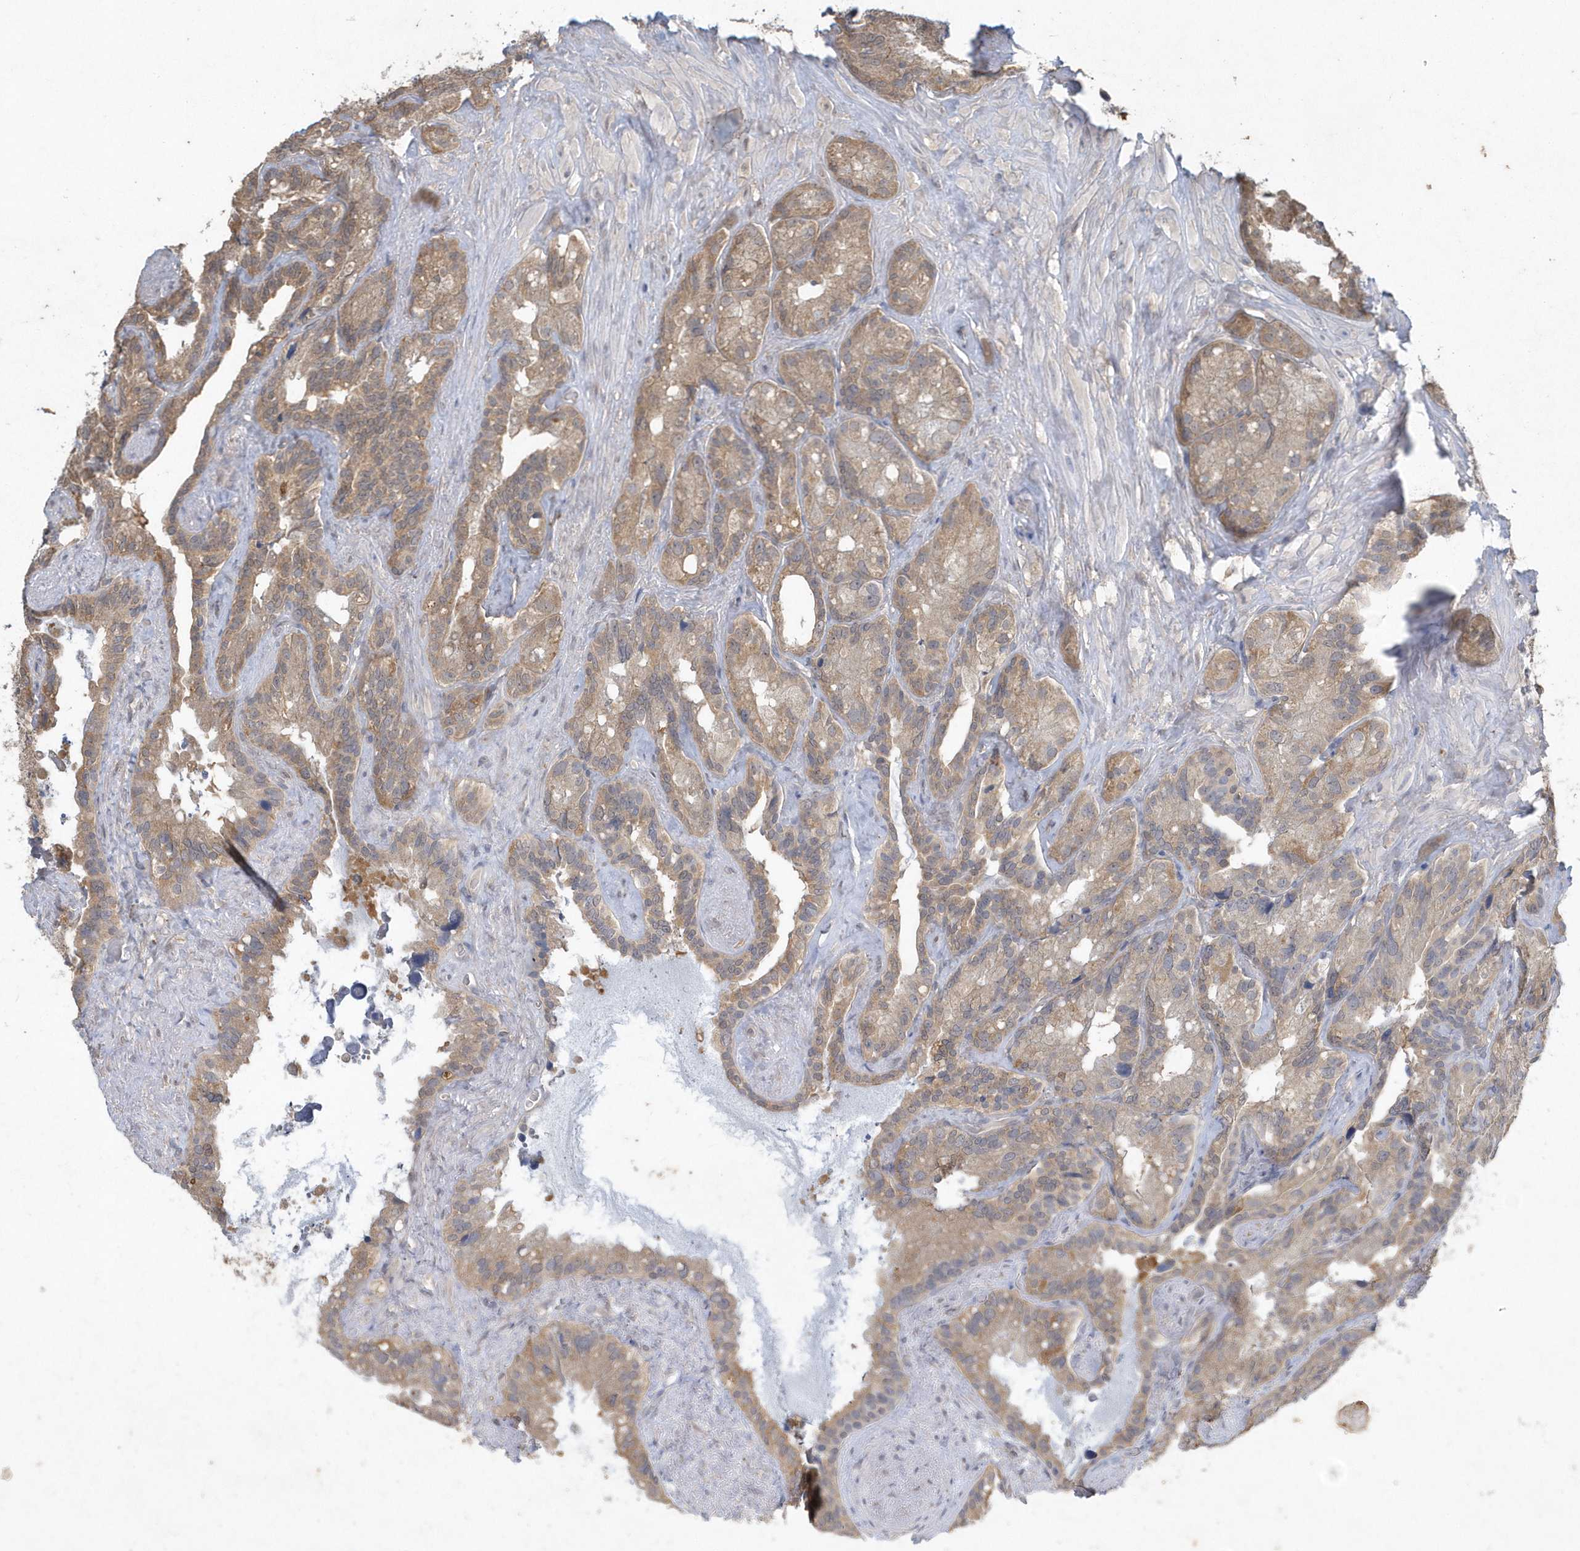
{"staining": {"intensity": "moderate", "quantity": ">75%", "location": "cytoplasmic/membranous"}, "tissue": "seminal vesicle", "cell_type": "Glandular cells", "image_type": "normal", "snomed": [{"axis": "morphology", "description": "Normal tissue, NOS"}, {"axis": "topography", "description": "Prostate"}, {"axis": "topography", "description": "Seminal veicle"}], "caption": "Immunohistochemical staining of unremarkable human seminal vesicle exhibits >75% levels of moderate cytoplasmic/membranous protein staining in approximately >75% of glandular cells.", "gene": "AKR7A2", "patient": {"sex": "male", "age": 68}}